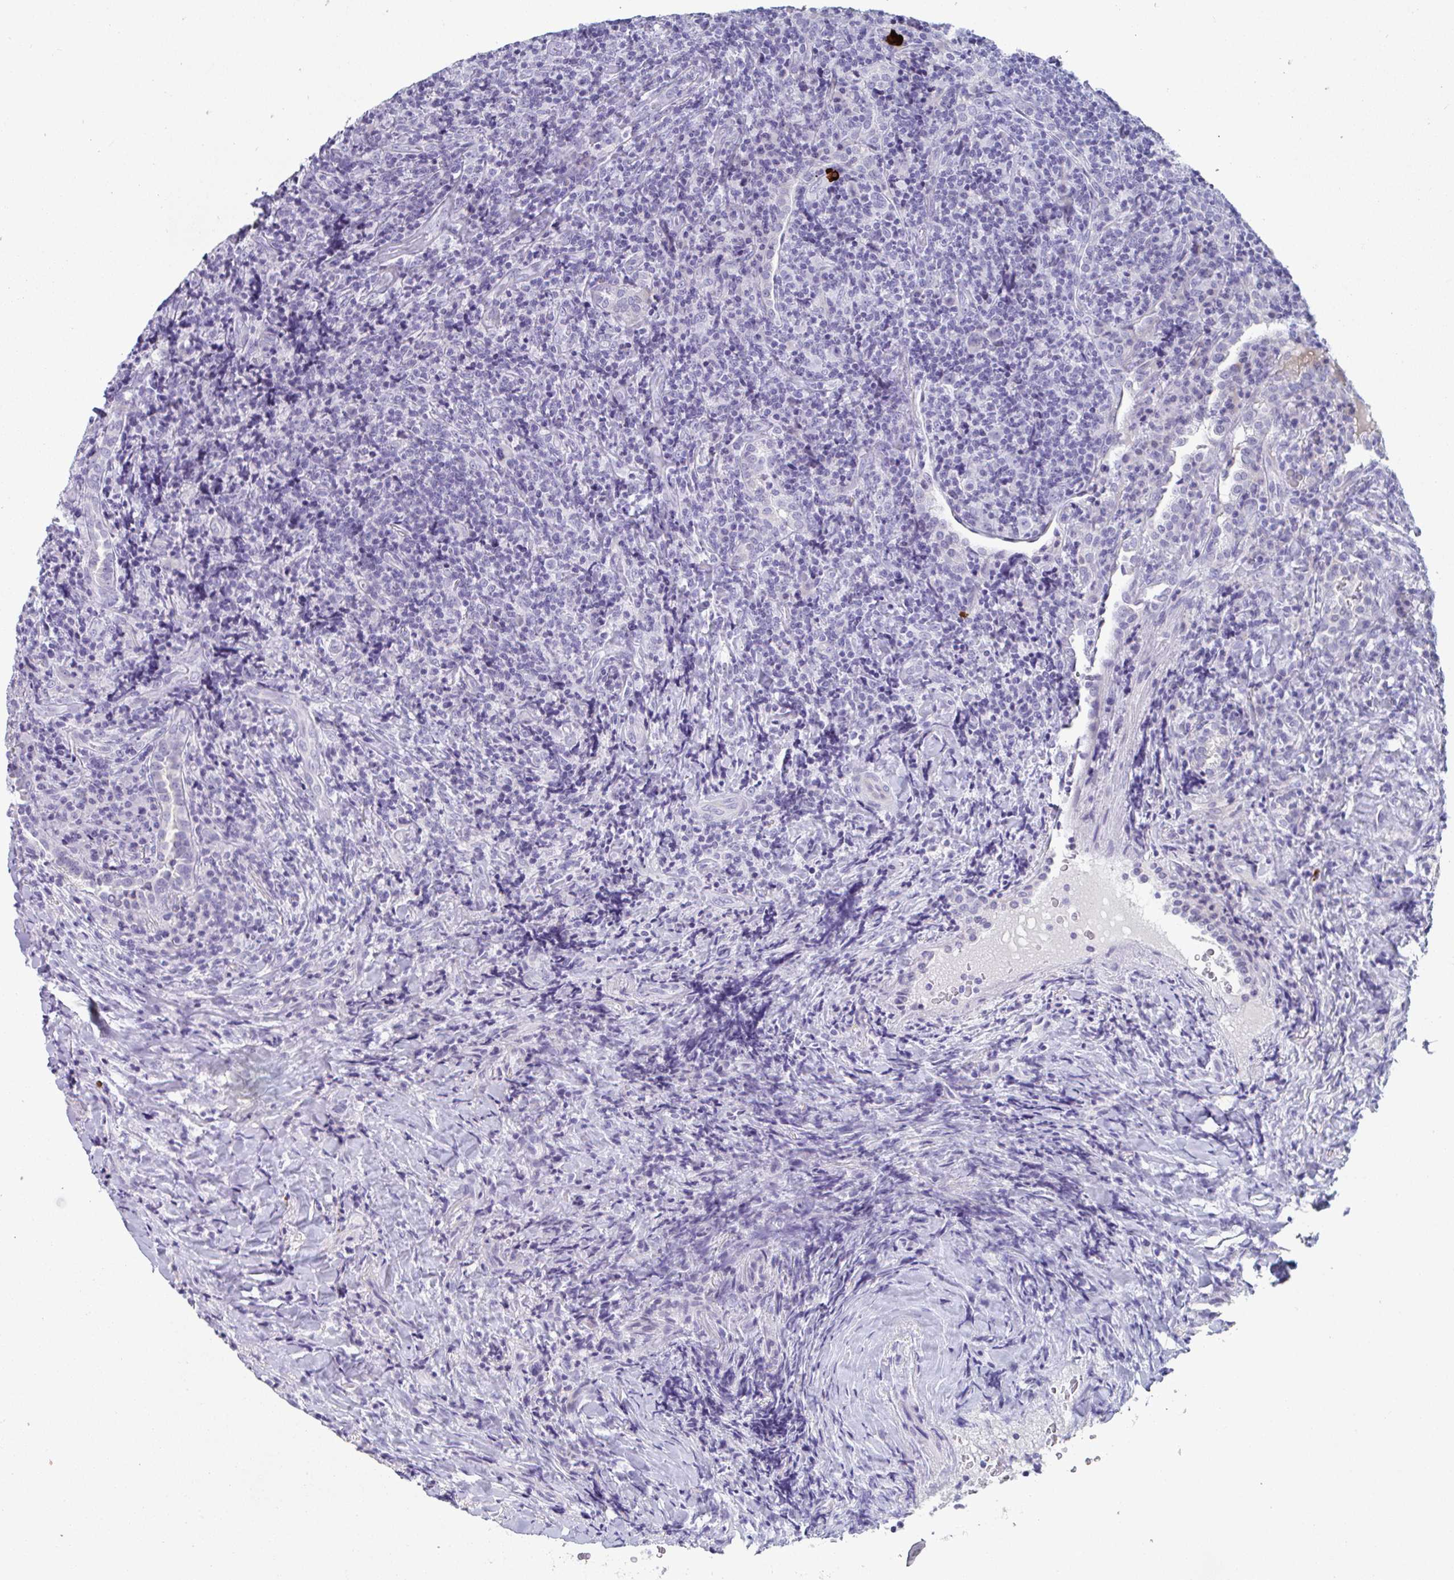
{"staining": {"intensity": "negative", "quantity": "none", "location": "none"}, "tissue": "lymphoma", "cell_type": "Tumor cells", "image_type": "cancer", "snomed": [{"axis": "morphology", "description": "Hodgkin's disease, NOS"}, {"axis": "topography", "description": "Lung"}], "caption": "The image reveals no significant staining in tumor cells of Hodgkin's disease.", "gene": "TTC30B", "patient": {"sex": "male", "age": 17}}